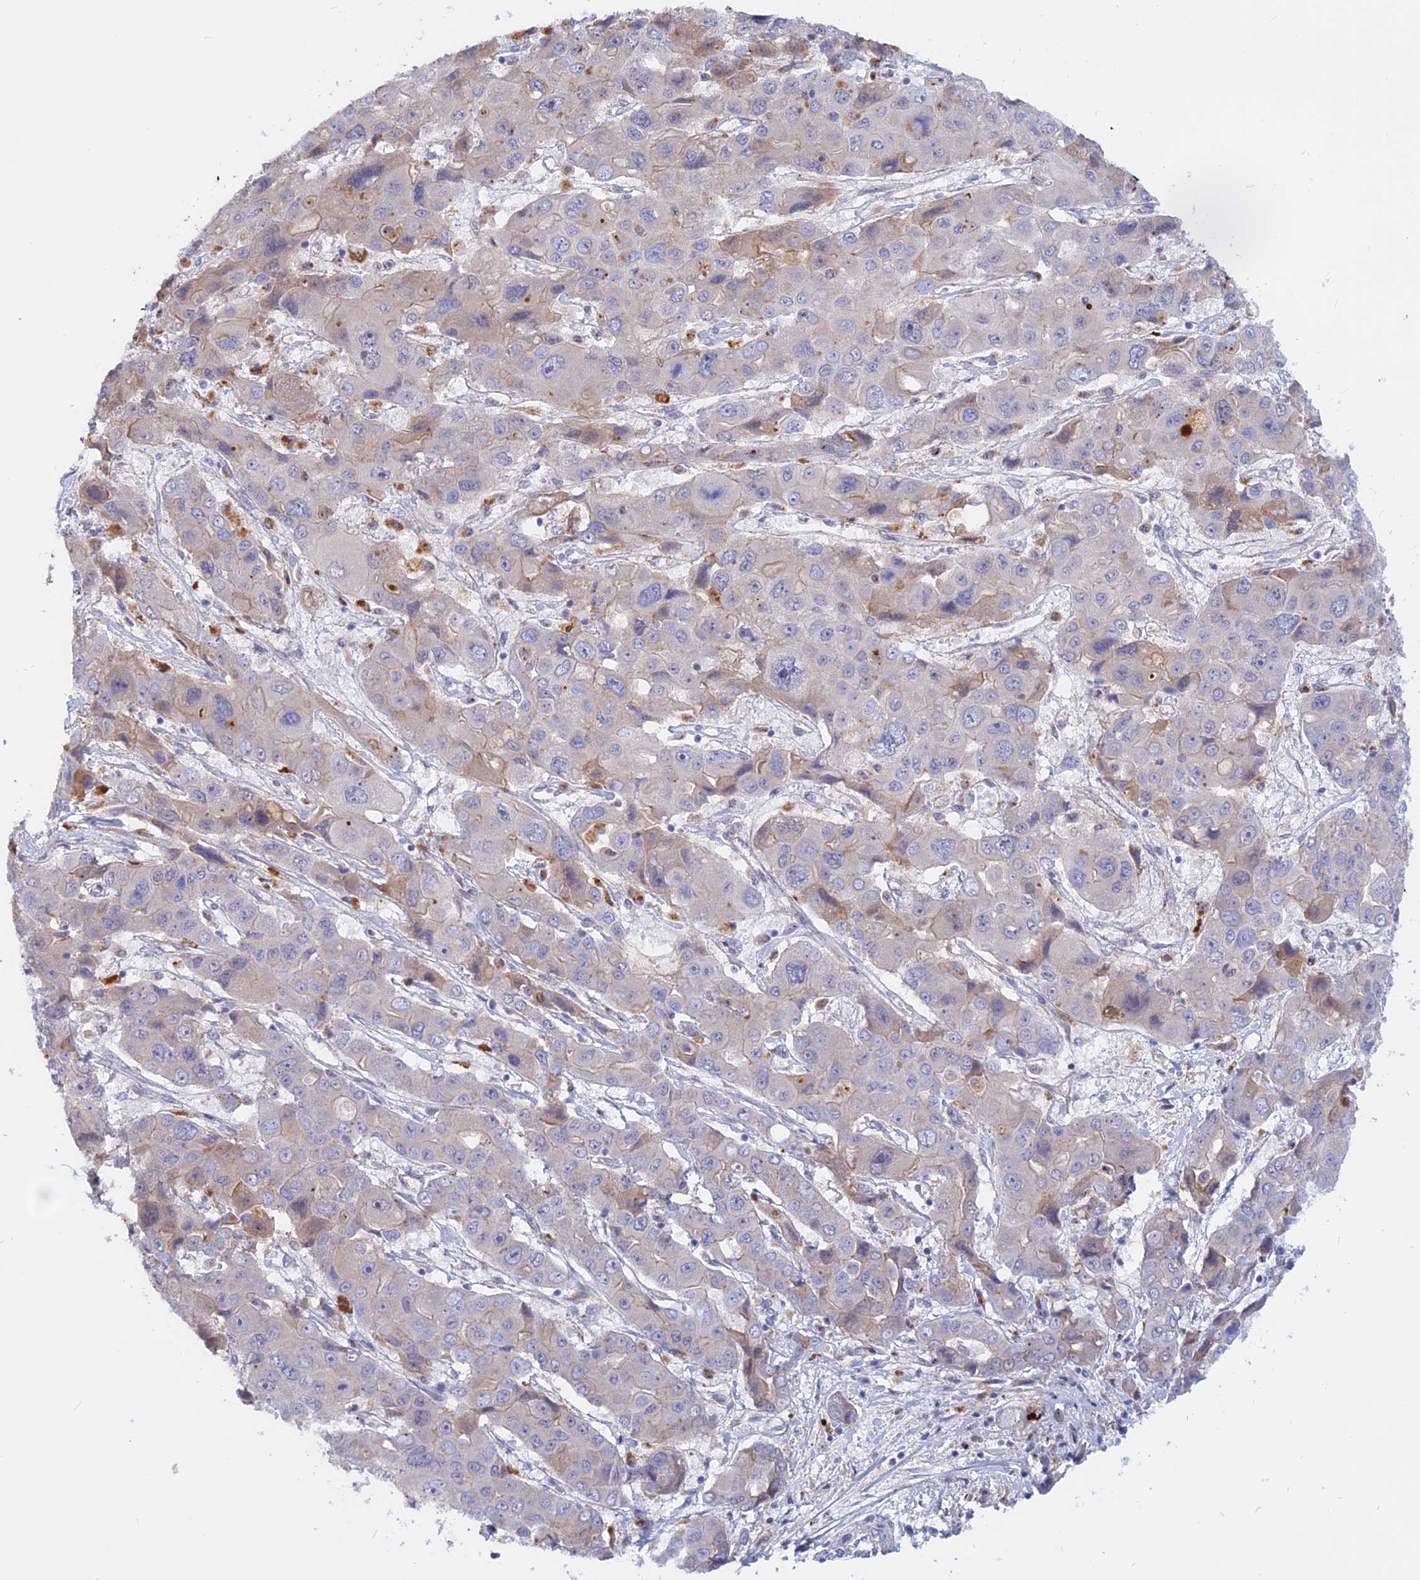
{"staining": {"intensity": "weak", "quantity": "<25%", "location": "cytoplasmic/membranous"}, "tissue": "liver cancer", "cell_type": "Tumor cells", "image_type": "cancer", "snomed": [{"axis": "morphology", "description": "Cholangiocarcinoma"}, {"axis": "topography", "description": "Liver"}], "caption": "Immunohistochemistry image of neoplastic tissue: liver cancer (cholangiocarcinoma) stained with DAB (3,3'-diaminobenzidine) demonstrates no significant protein staining in tumor cells.", "gene": "GK5", "patient": {"sex": "male", "age": 67}}